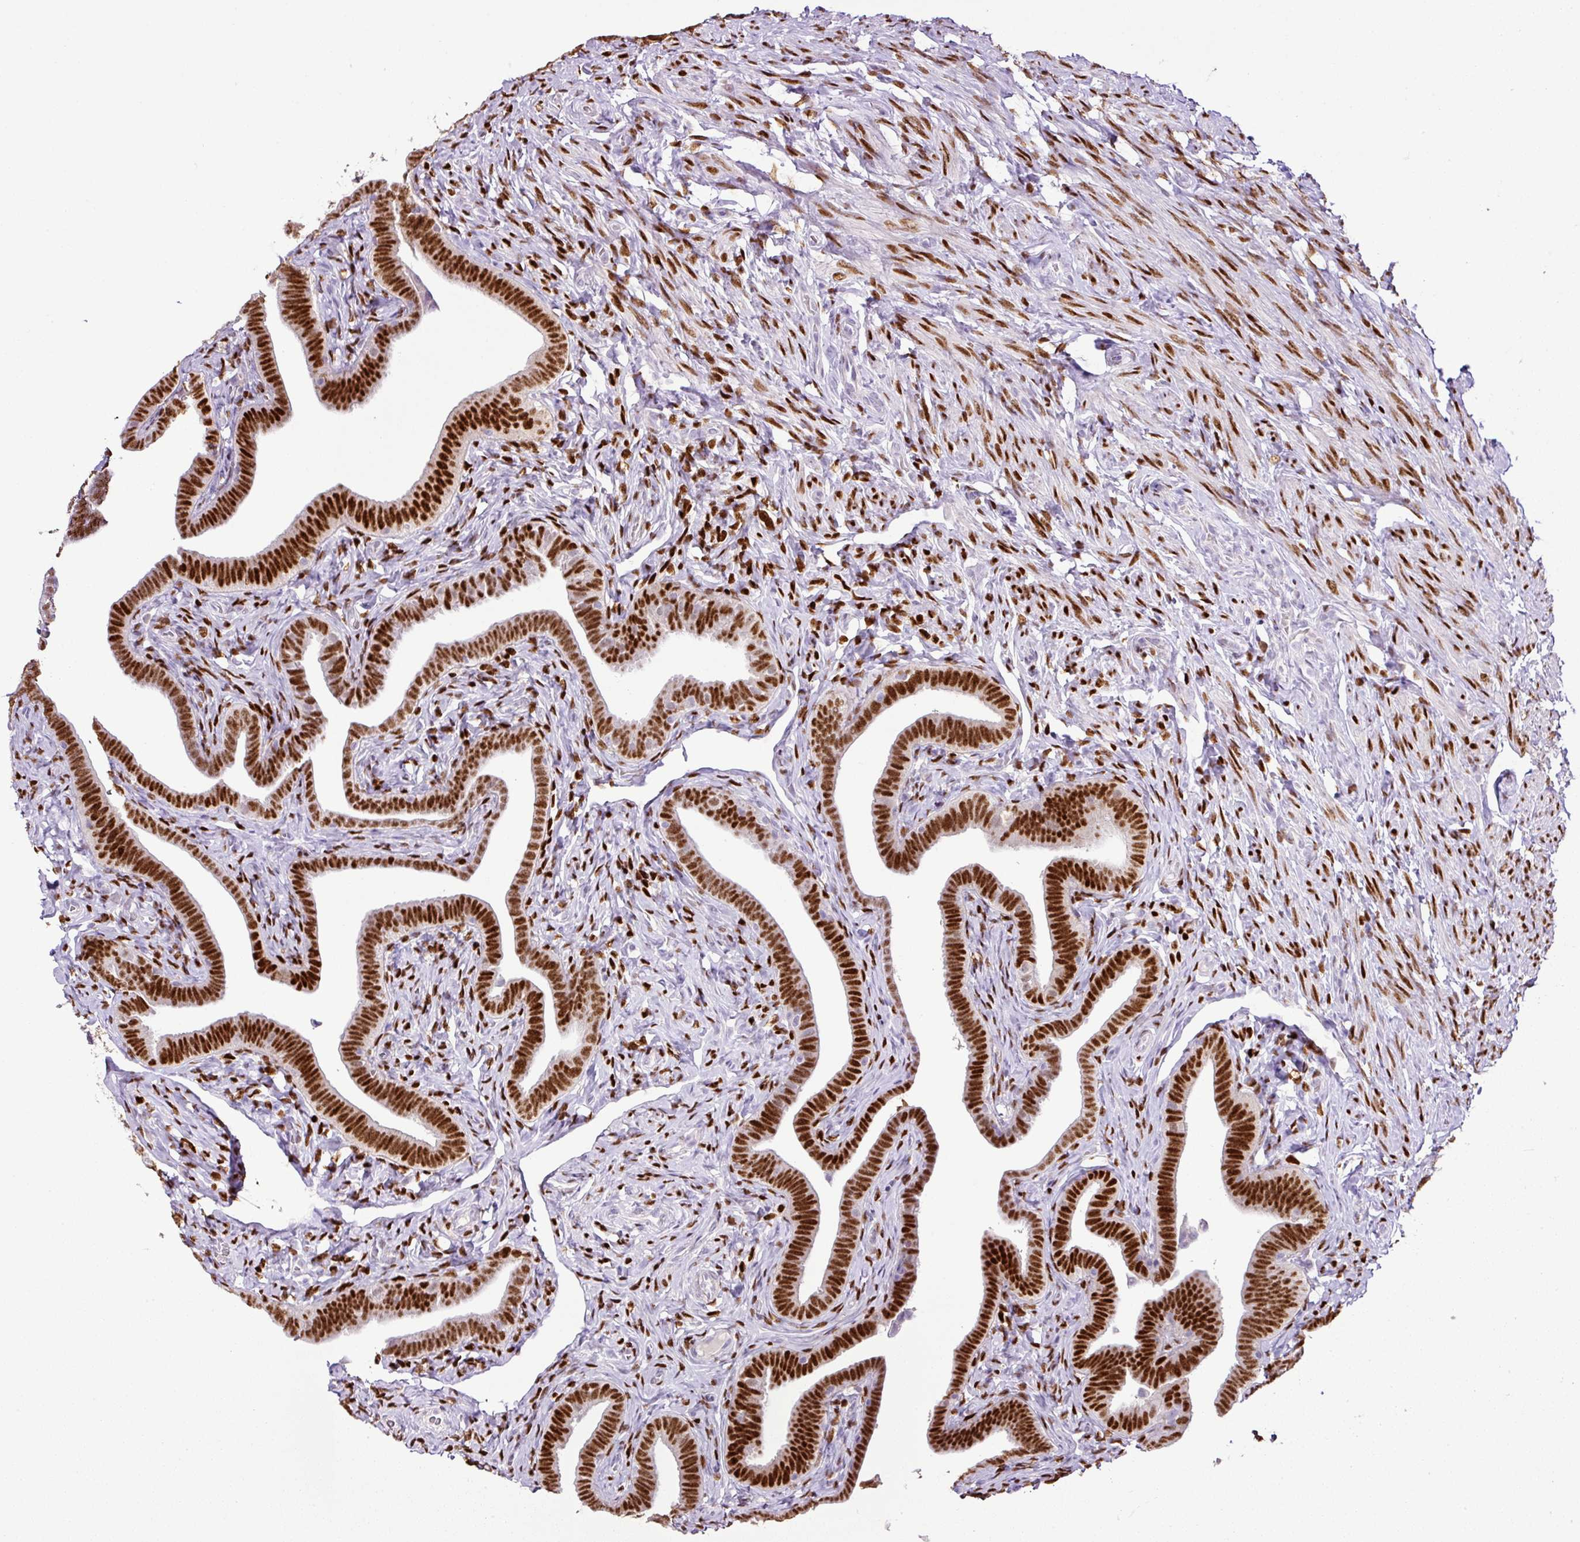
{"staining": {"intensity": "strong", "quantity": ">75%", "location": "nuclear"}, "tissue": "fallopian tube", "cell_type": "Glandular cells", "image_type": "normal", "snomed": [{"axis": "morphology", "description": "Normal tissue, NOS"}, {"axis": "topography", "description": "Fallopian tube"}], "caption": "A brown stain labels strong nuclear staining of a protein in glandular cells of unremarkable human fallopian tube.", "gene": "ESR1", "patient": {"sex": "female", "age": 69}}